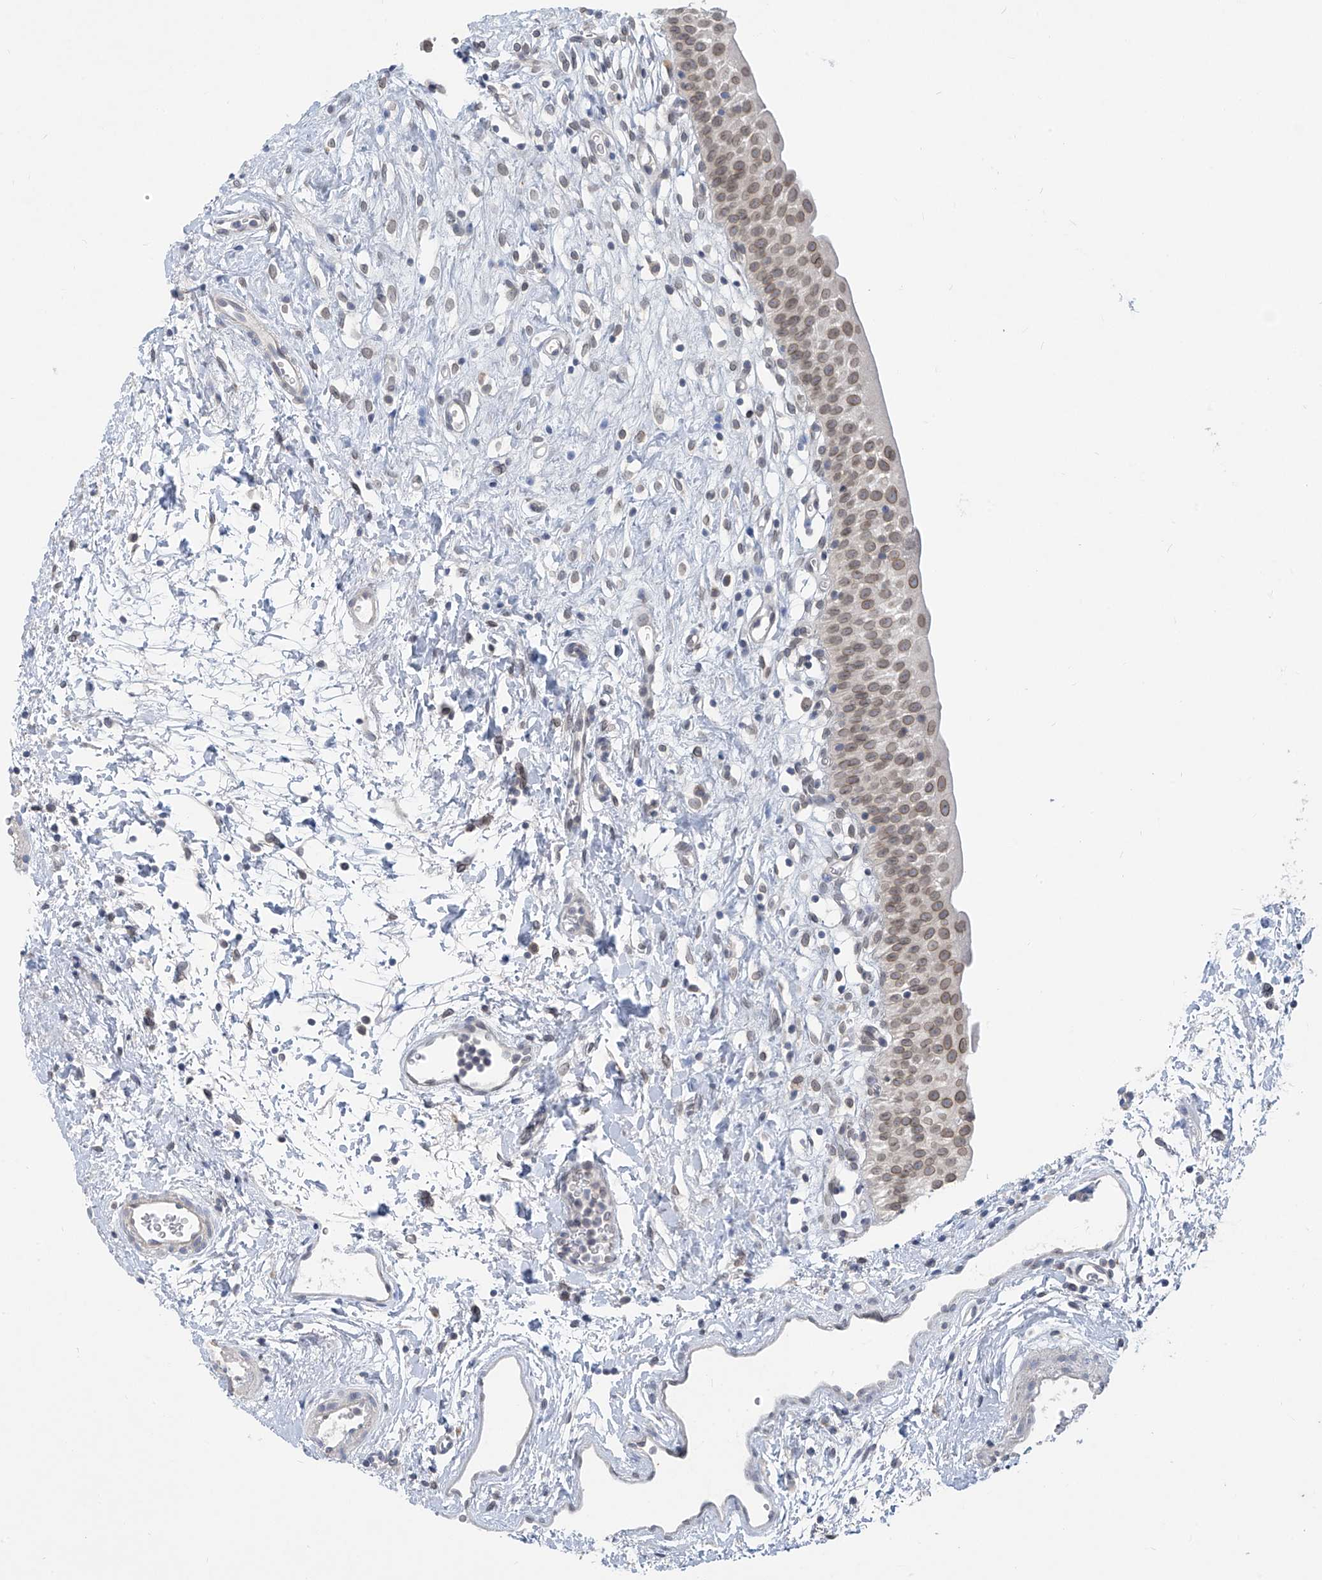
{"staining": {"intensity": "weak", "quantity": "25%-75%", "location": "cytoplasmic/membranous"}, "tissue": "urinary bladder", "cell_type": "Urothelial cells", "image_type": "normal", "snomed": [{"axis": "morphology", "description": "Normal tissue, NOS"}, {"axis": "topography", "description": "Urinary bladder"}], "caption": "Unremarkable urinary bladder exhibits weak cytoplasmic/membranous expression in approximately 25%-75% of urothelial cells.", "gene": "KRTAP25", "patient": {"sex": "male", "age": 51}}